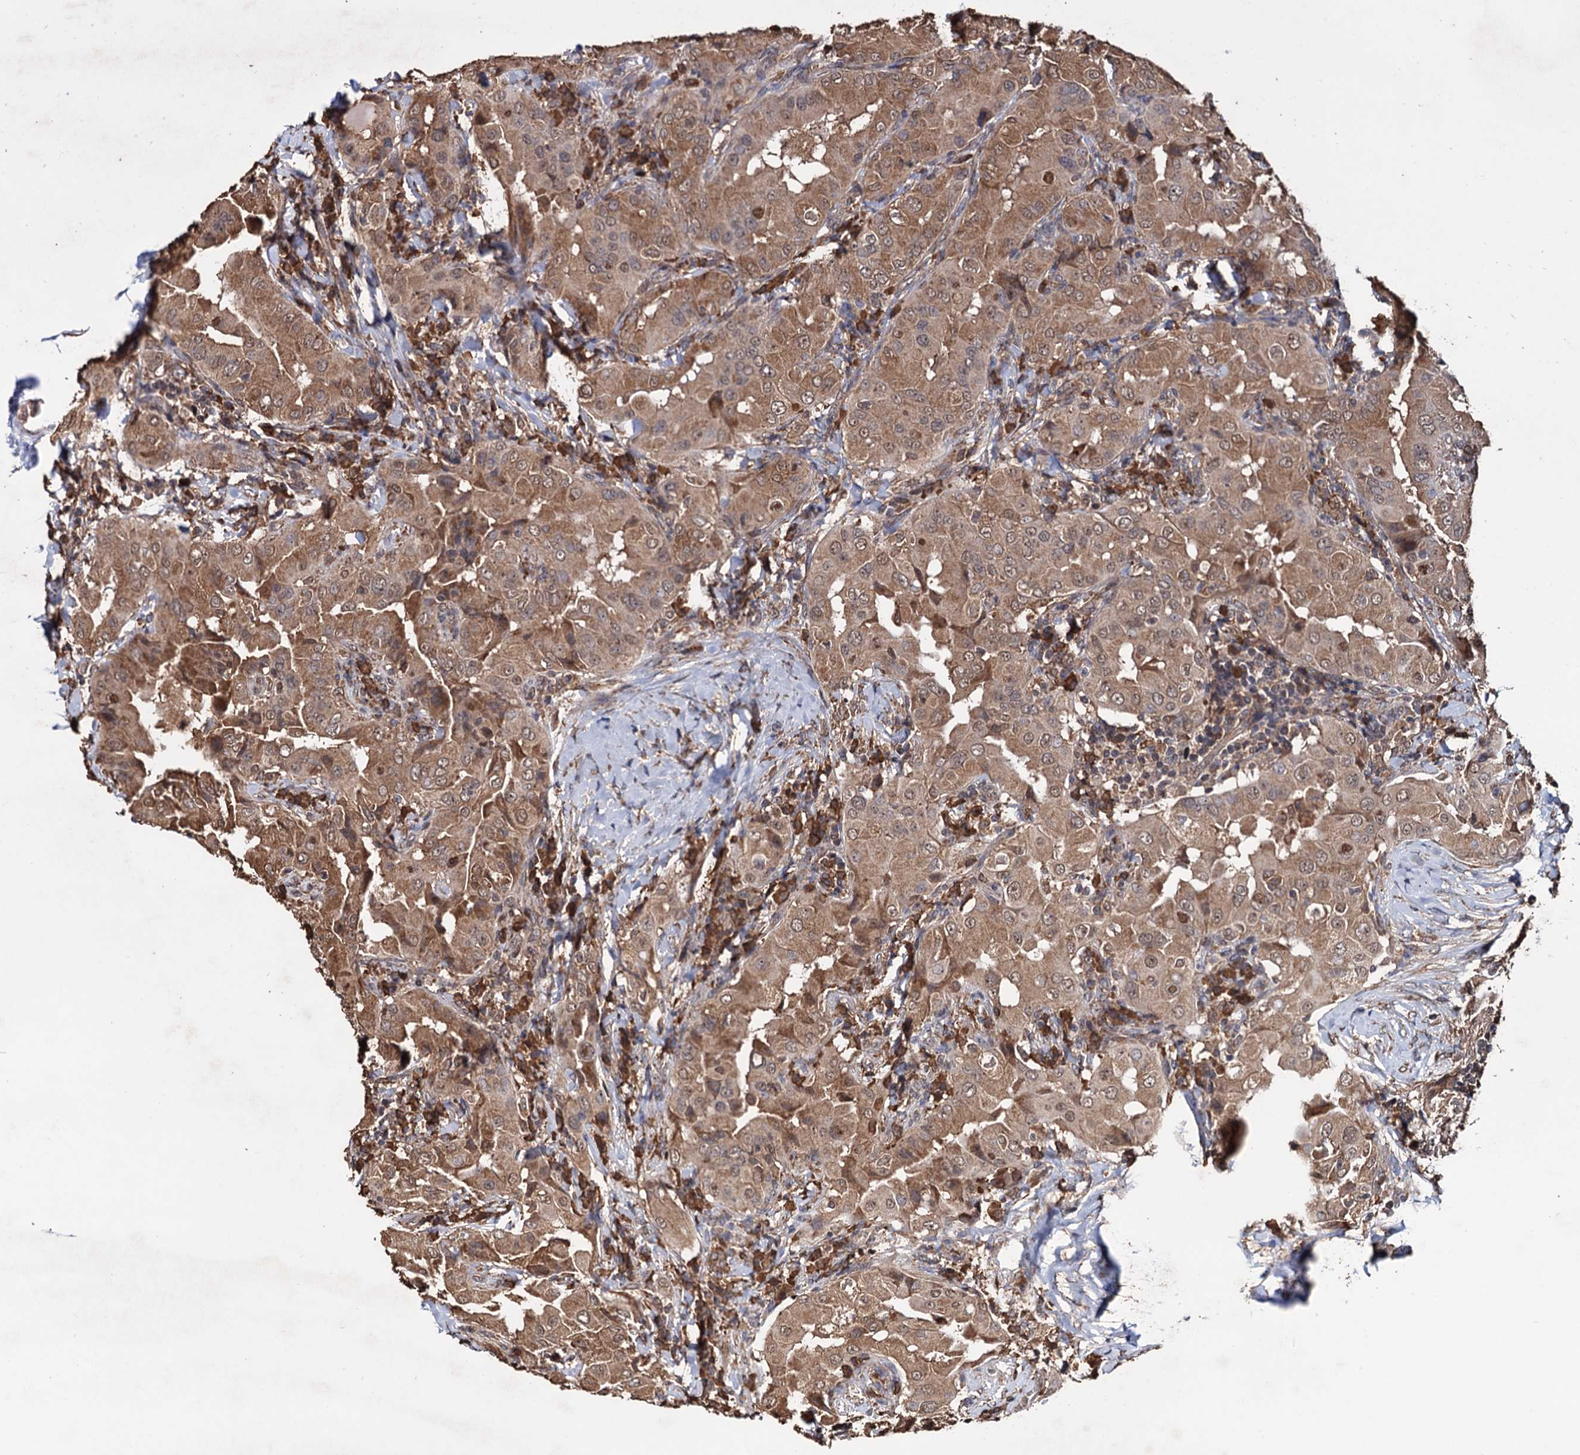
{"staining": {"intensity": "moderate", "quantity": ">75%", "location": "cytoplasmic/membranous,nuclear"}, "tissue": "thyroid cancer", "cell_type": "Tumor cells", "image_type": "cancer", "snomed": [{"axis": "morphology", "description": "Papillary adenocarcinoma, NOS"}, {"axis": "topography", "description": "Thyroid gland"}], "caption": "Tumor cells reveal medium levels of moderate cytoplasmic/membranous and nuclear positivity in about >75% of cells in thyroid cancer (papillary adenocarcinoma).", "gene": "TBC1D12", "patient": {"sex": "male", "age": 33}}